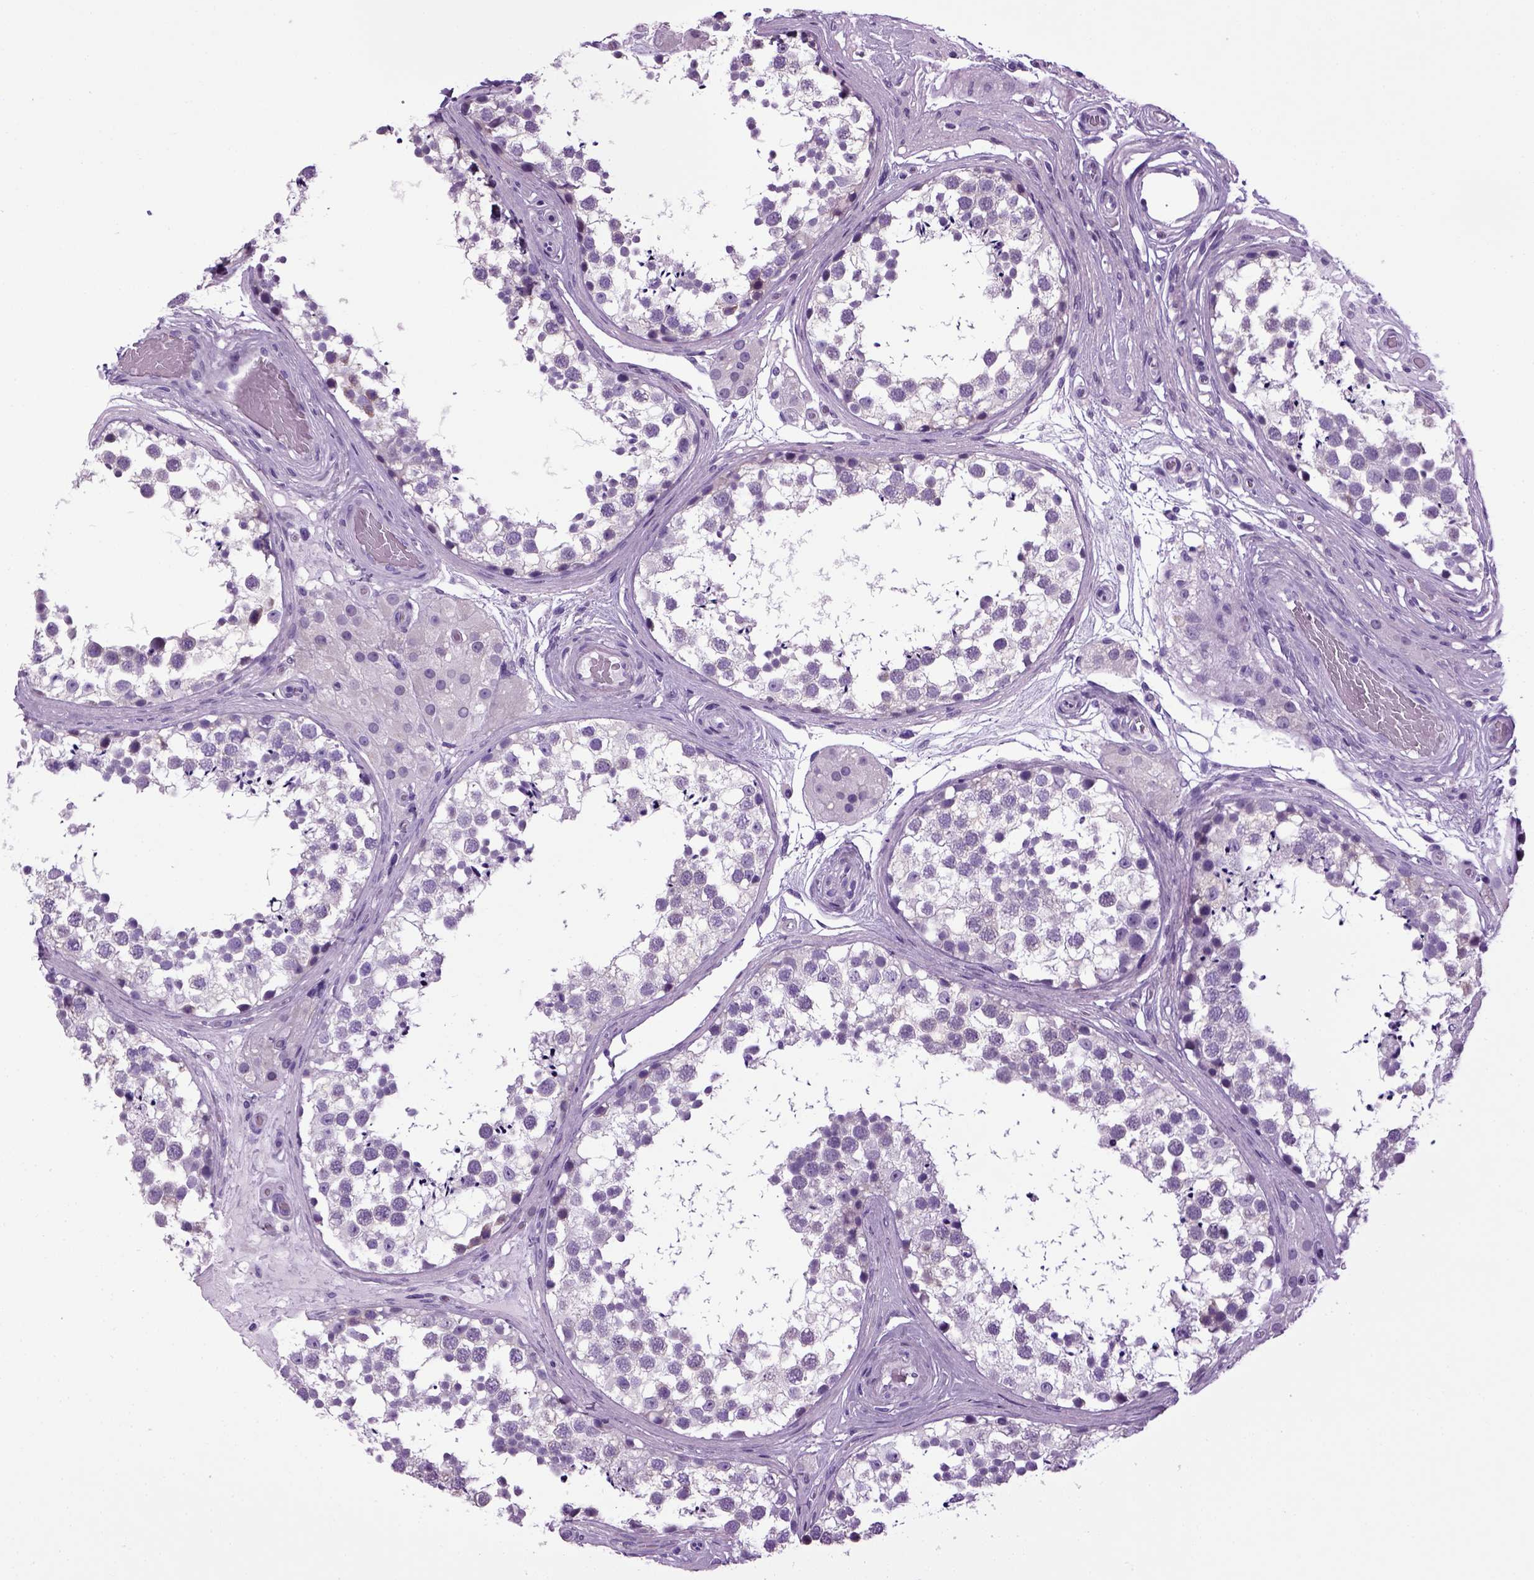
{"staining": {"intensity": "negative", "quantity": "none", "location": "none"}, "tissue": "testis", "cell_type": "Cells in seminiferous ducts", "image_type": "normal", "snomed": [{"axis": "morphology", "description": "Normal tissue, NOS"}, {"axis": "morphology", "description": "Seminoma, NOS"}, {"axis": "topography", "description": "Testis"}], "caption": "A high-resolution histopathology image shows immunohistochemistry (IHC) staining of benign testis, which displays no significant staining in cells in seminiferous ducts.", "gene": "HMCN2", "patient": {"sex": "male", "age": 65}}